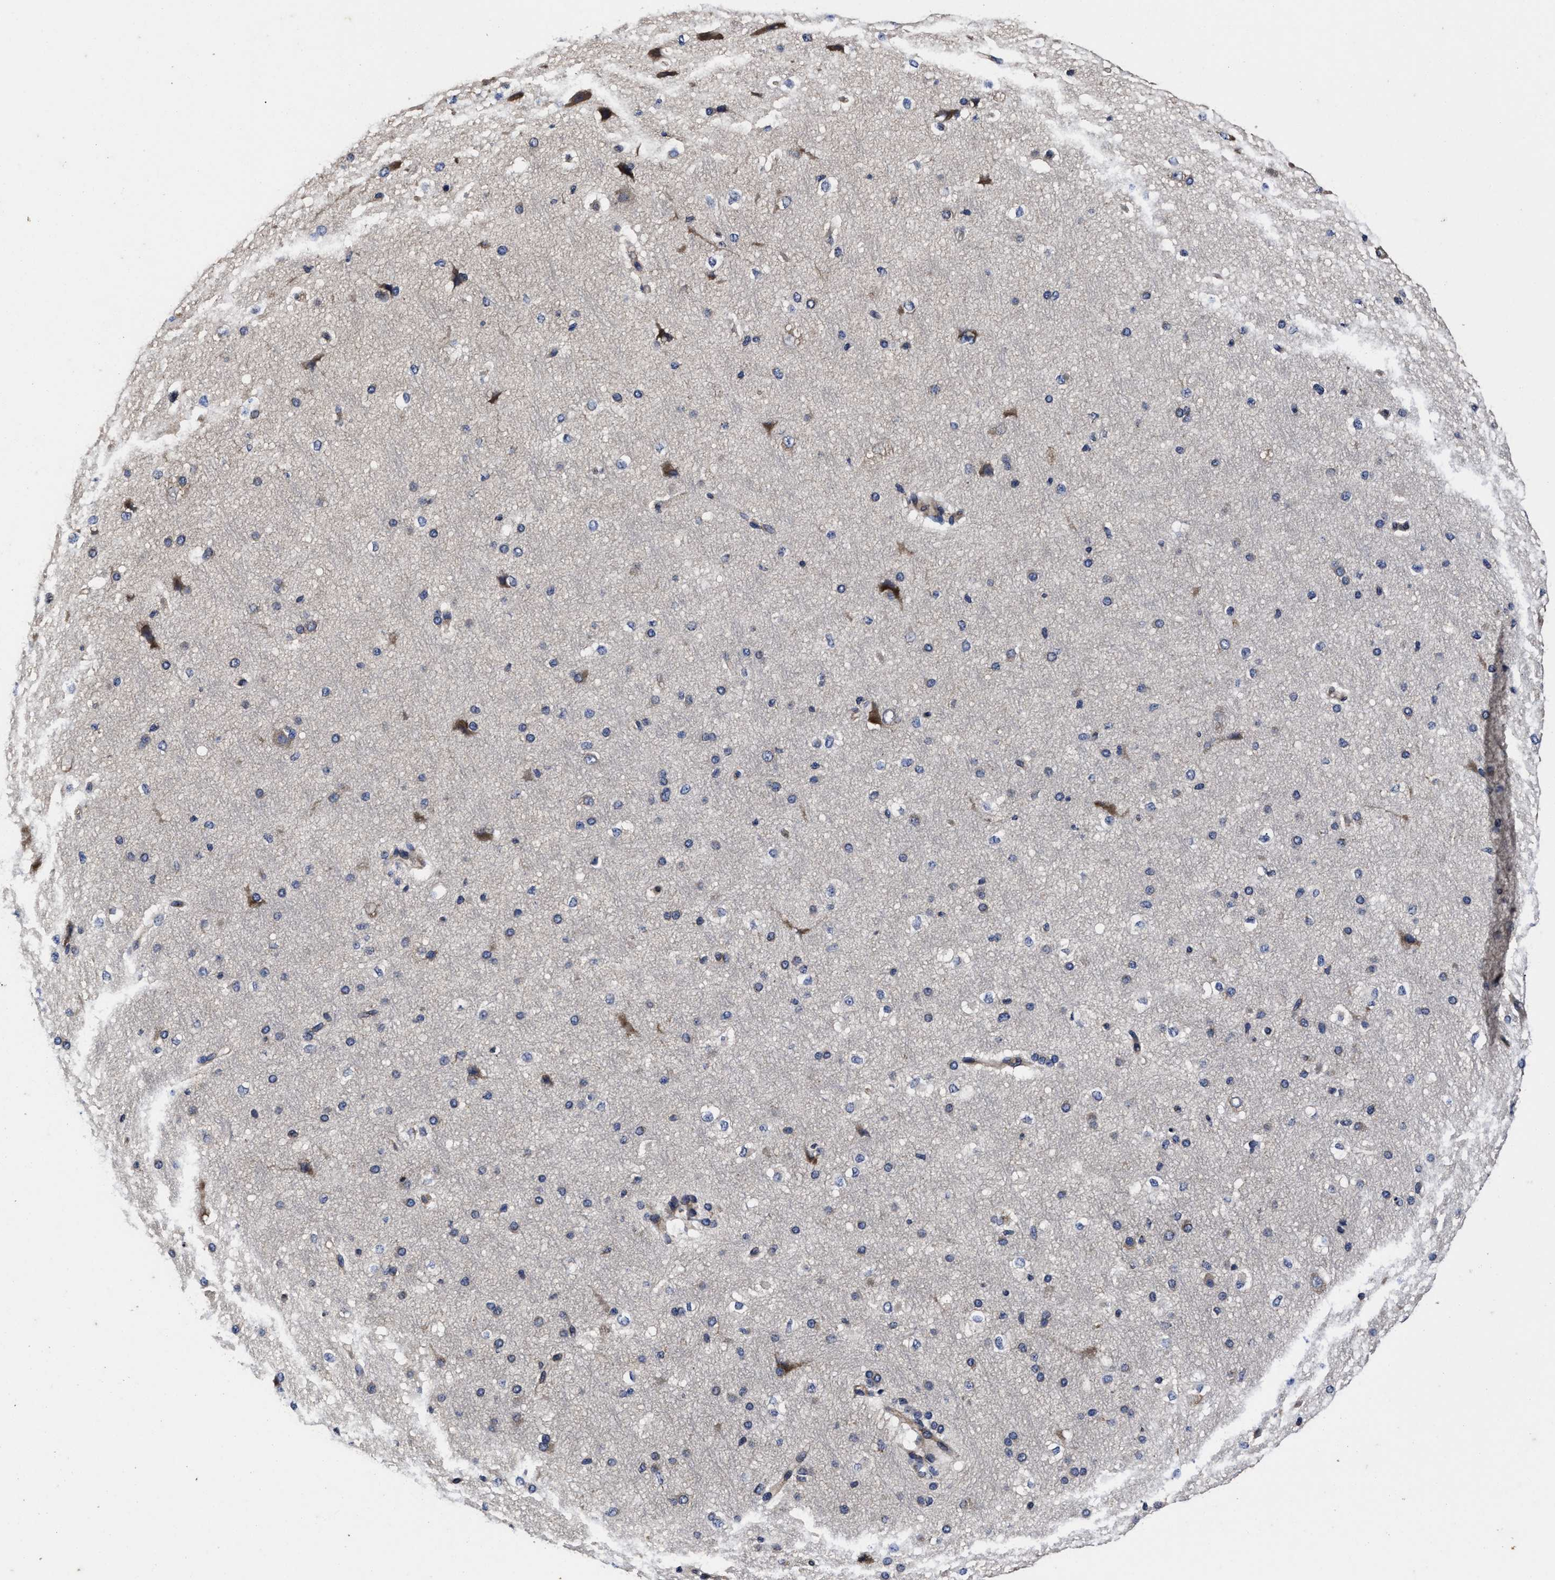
{"staining": {"intensity": "negative", "quantity": "none", "location": "none"}, "tissue": "cerebral cortex", "cell_type": "Endothelial cells", "image_type": "normal", "snomed": [{"axis": "morphology", "description": "Normal tissue, NOS"}, {"axis": "morphology", "description": "Developmental malformation"}, {"axis": "topography", "description": "Cerebral cortex"}], "caption": "This is an immunohistochemistry (IHC) photomicrograph of benign cerebral cortex. There is no positivity in endothelial cells.", "gene": "AVEN", "patient": {"sex": "female", "age": 30}}